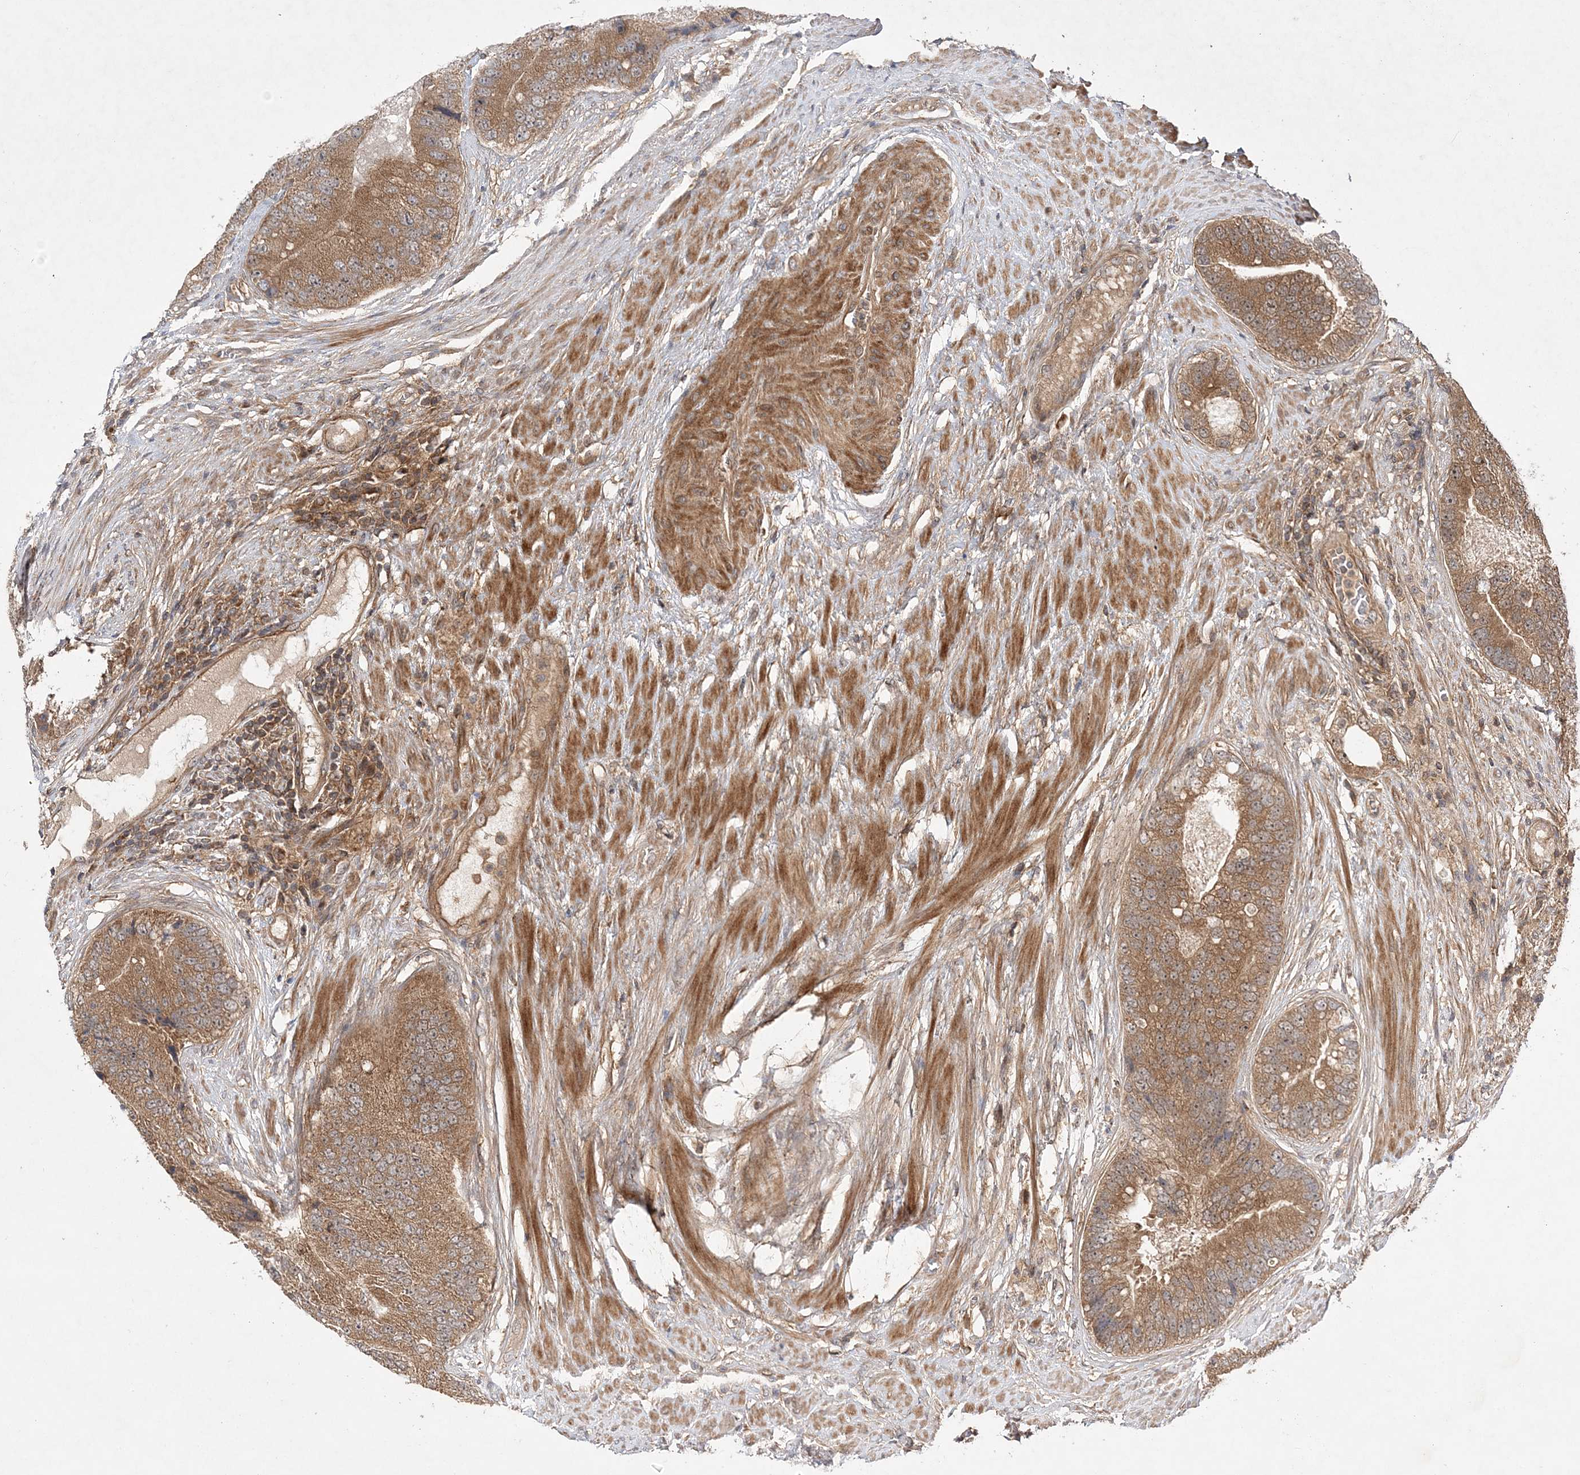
{"staining": {"intensity": "moderate", "quantity": ">75%", "location": "cytoplasmic/membranous"}, "tissue": "prostate cancer", "cell_type": "Tumor cells", "image_type": "cancer", "snomed": [{"axis": "morphology", "description": "Adenocarcinoma, High grade"}, {"axis": "topography", "description": "Prostate"}], "caption": "Prostate adenocarcinoma (high-grade) stained with a protein marker exhibits moderate staining in tumor cells.", "gene": "TMEM9B", "patient": {"sex": "male", "age": 70}}